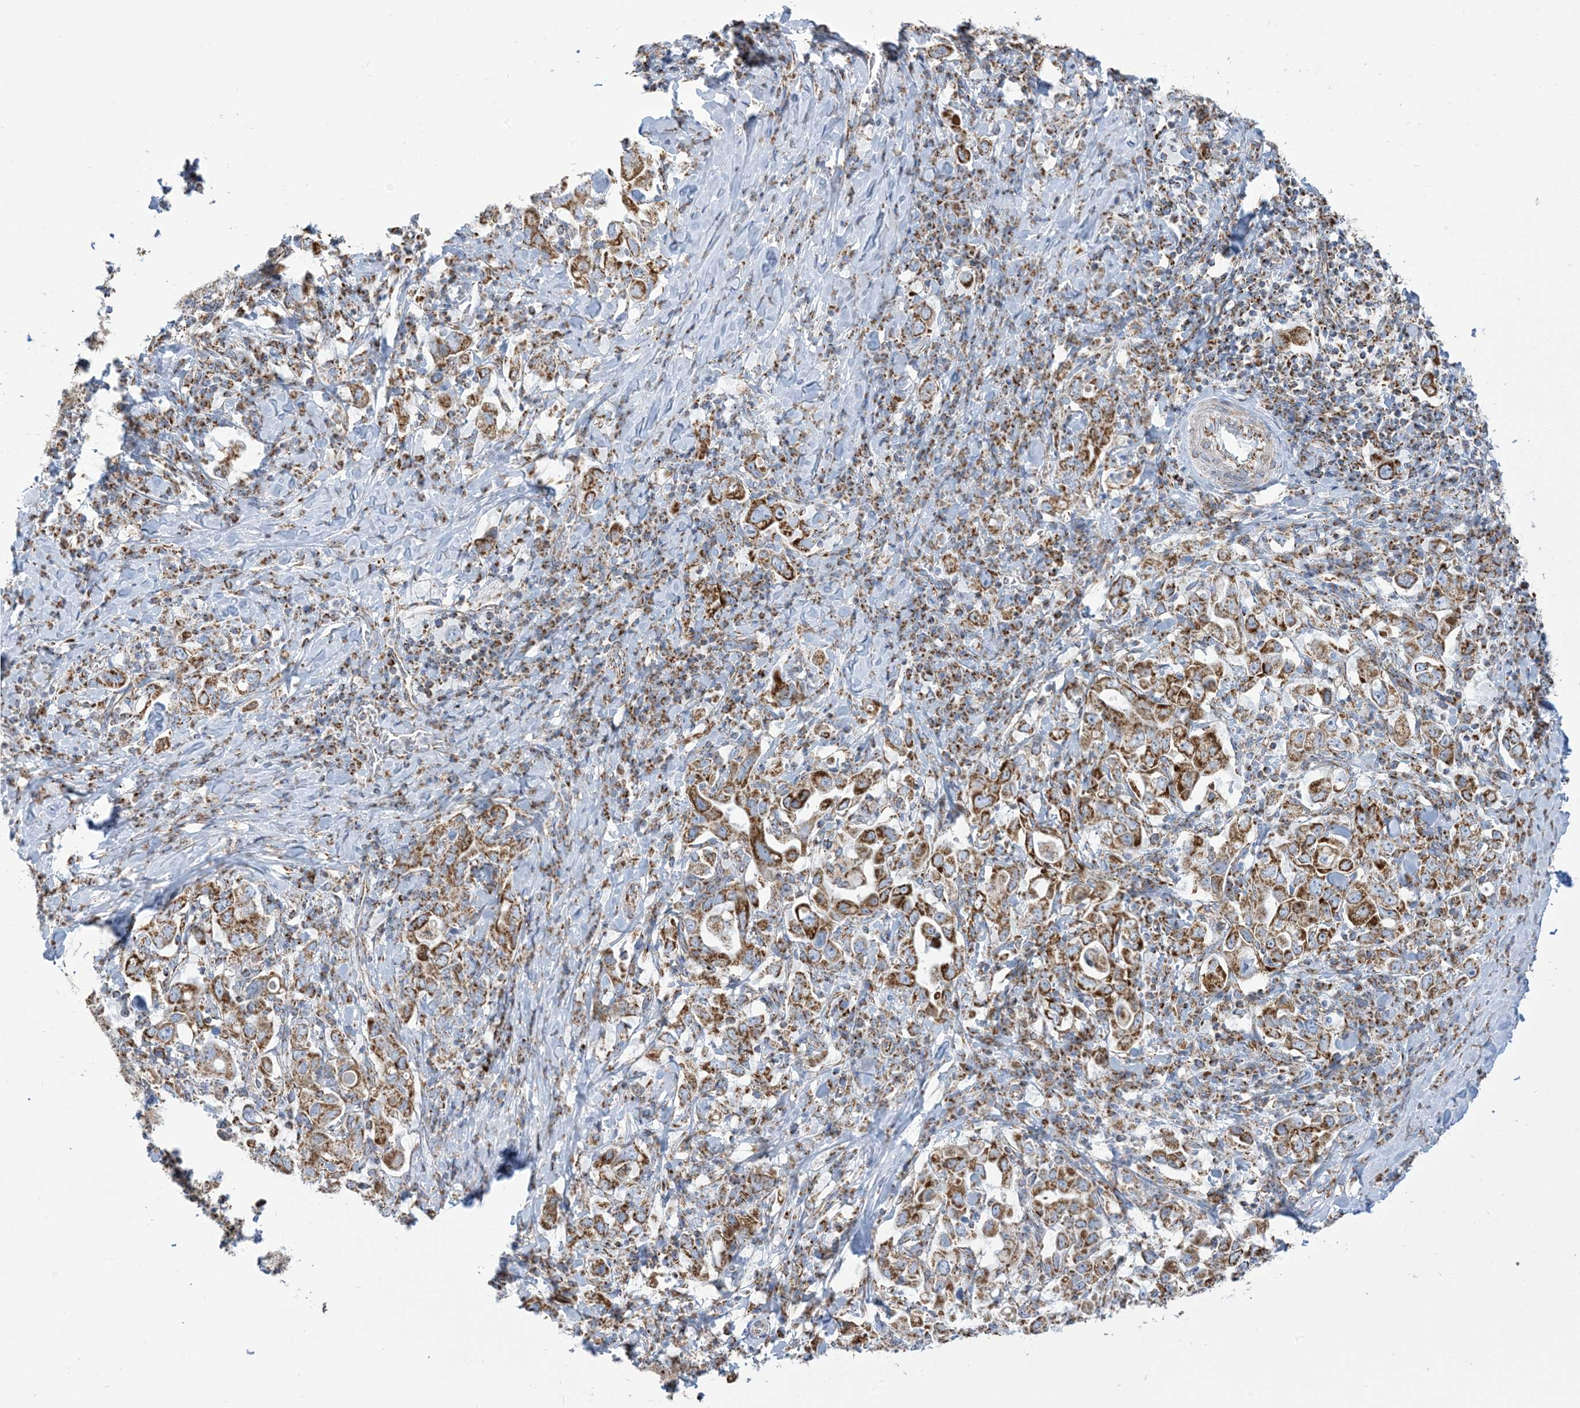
{"staining": {"intensity": "moderate", "quantity": ">75%", "location": "cytoplasmic/membranous"}, "tissue": "stomach cancer", "cell_type": "Tumor cells", "image_type": "cancer", "snomed": [{"axis": "morphology", "description": "Adenocarcinoma, NOS"}, {"axis": "topography", "description": "Stomach, upper"}], "caption": "Immunohistochemistry photomicrograph of neoplastic tissue: human adenocarcinoma (stomach) stained using immunohistochemistry shows medium levels of moderate protein expression localized specifically in the cytoplasmic/membranous of tumor cells, appearing as a cytoplasmic/membranous brown color.", "gene": "SAMM50", "patient": {"sex": "male", "age": 62}}